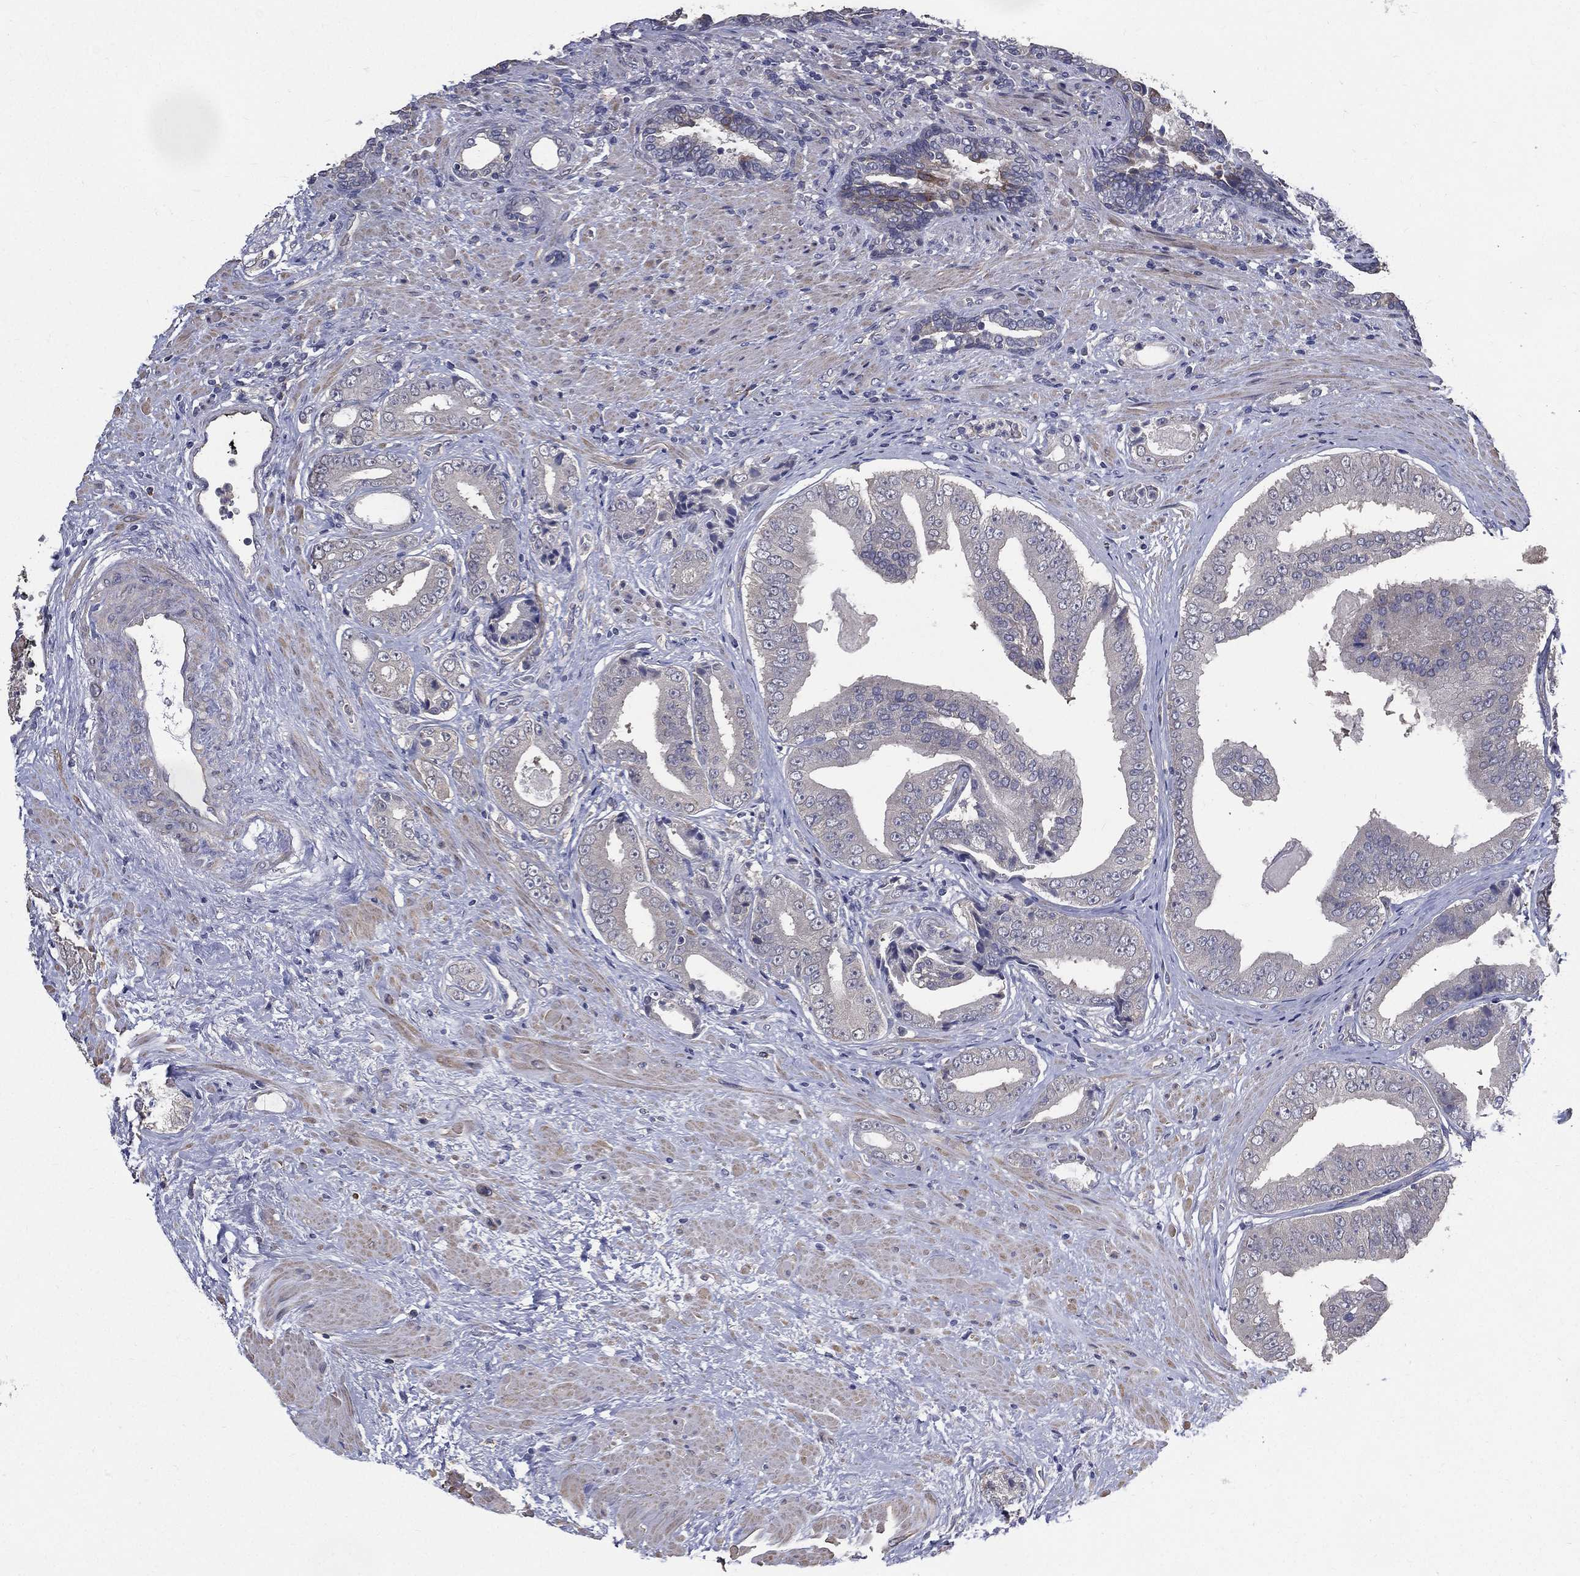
{"staining": {"intensity": "negative", "quantity": "none", "location": "none"}, "tissue": "prostate cancer", "cell_type": "Tumor cells", "image_type": "cancer", "snomed": [{"axis": "morphology", "description": "Adenocarcinoma, Low grade"}, {"axis": "topography", "description": "Prostate and seminal vesicle, NOS"}], "caption": "High magnification brightfield microscopy of prostate cancer (low-grade adenocarcinoma) stained with DAB (3,3'-diaminobenzidine) (brown) and counterstained with hematoxylin (blue): tumor cells show no significant positivity.", "gene": "SERPINB2", "patient": {"sex": "male", "age": 61}}